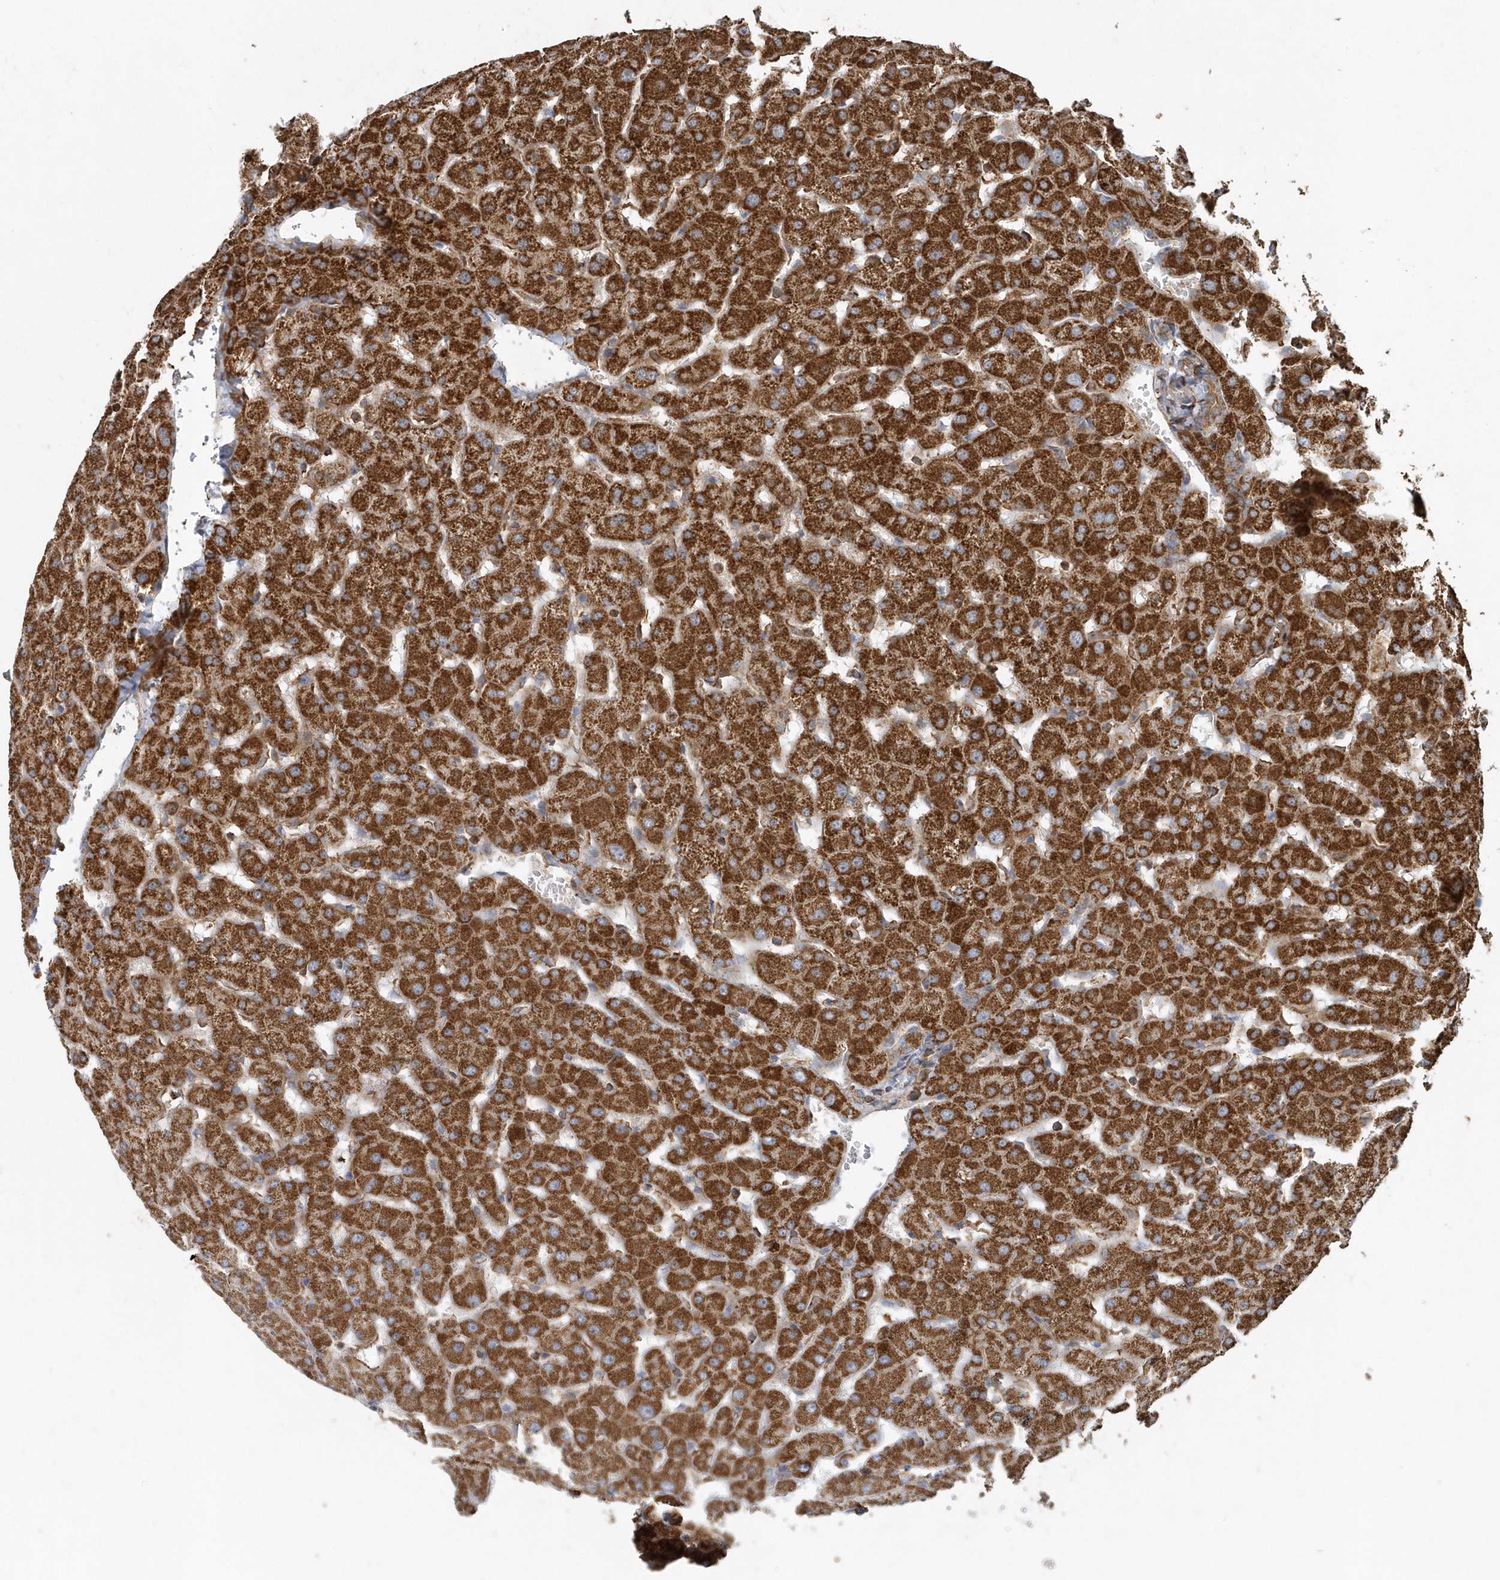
{"staining": {"intensity": "moderate", "quantity": ">75%", "location": "cytoplasmic/membranous"}, "tissue": "liver", "cell_type": "Cholangiocytes", "image_type": "normal", "snomed": [{"axis": "morphology", "description": "Normal tissue, NOS"}, {"axis": "topography", "description": "Liver"}], "caption": "A high-resolution image shows immunohistochemistry (IHC) staining of unremarkable liver, which demonstrates moderate cytoplasmic/membranous expression in approximately >75% of cholangiocytes.", "gene": "MMUT", "patient": {"sex": "female", "age": 63}}